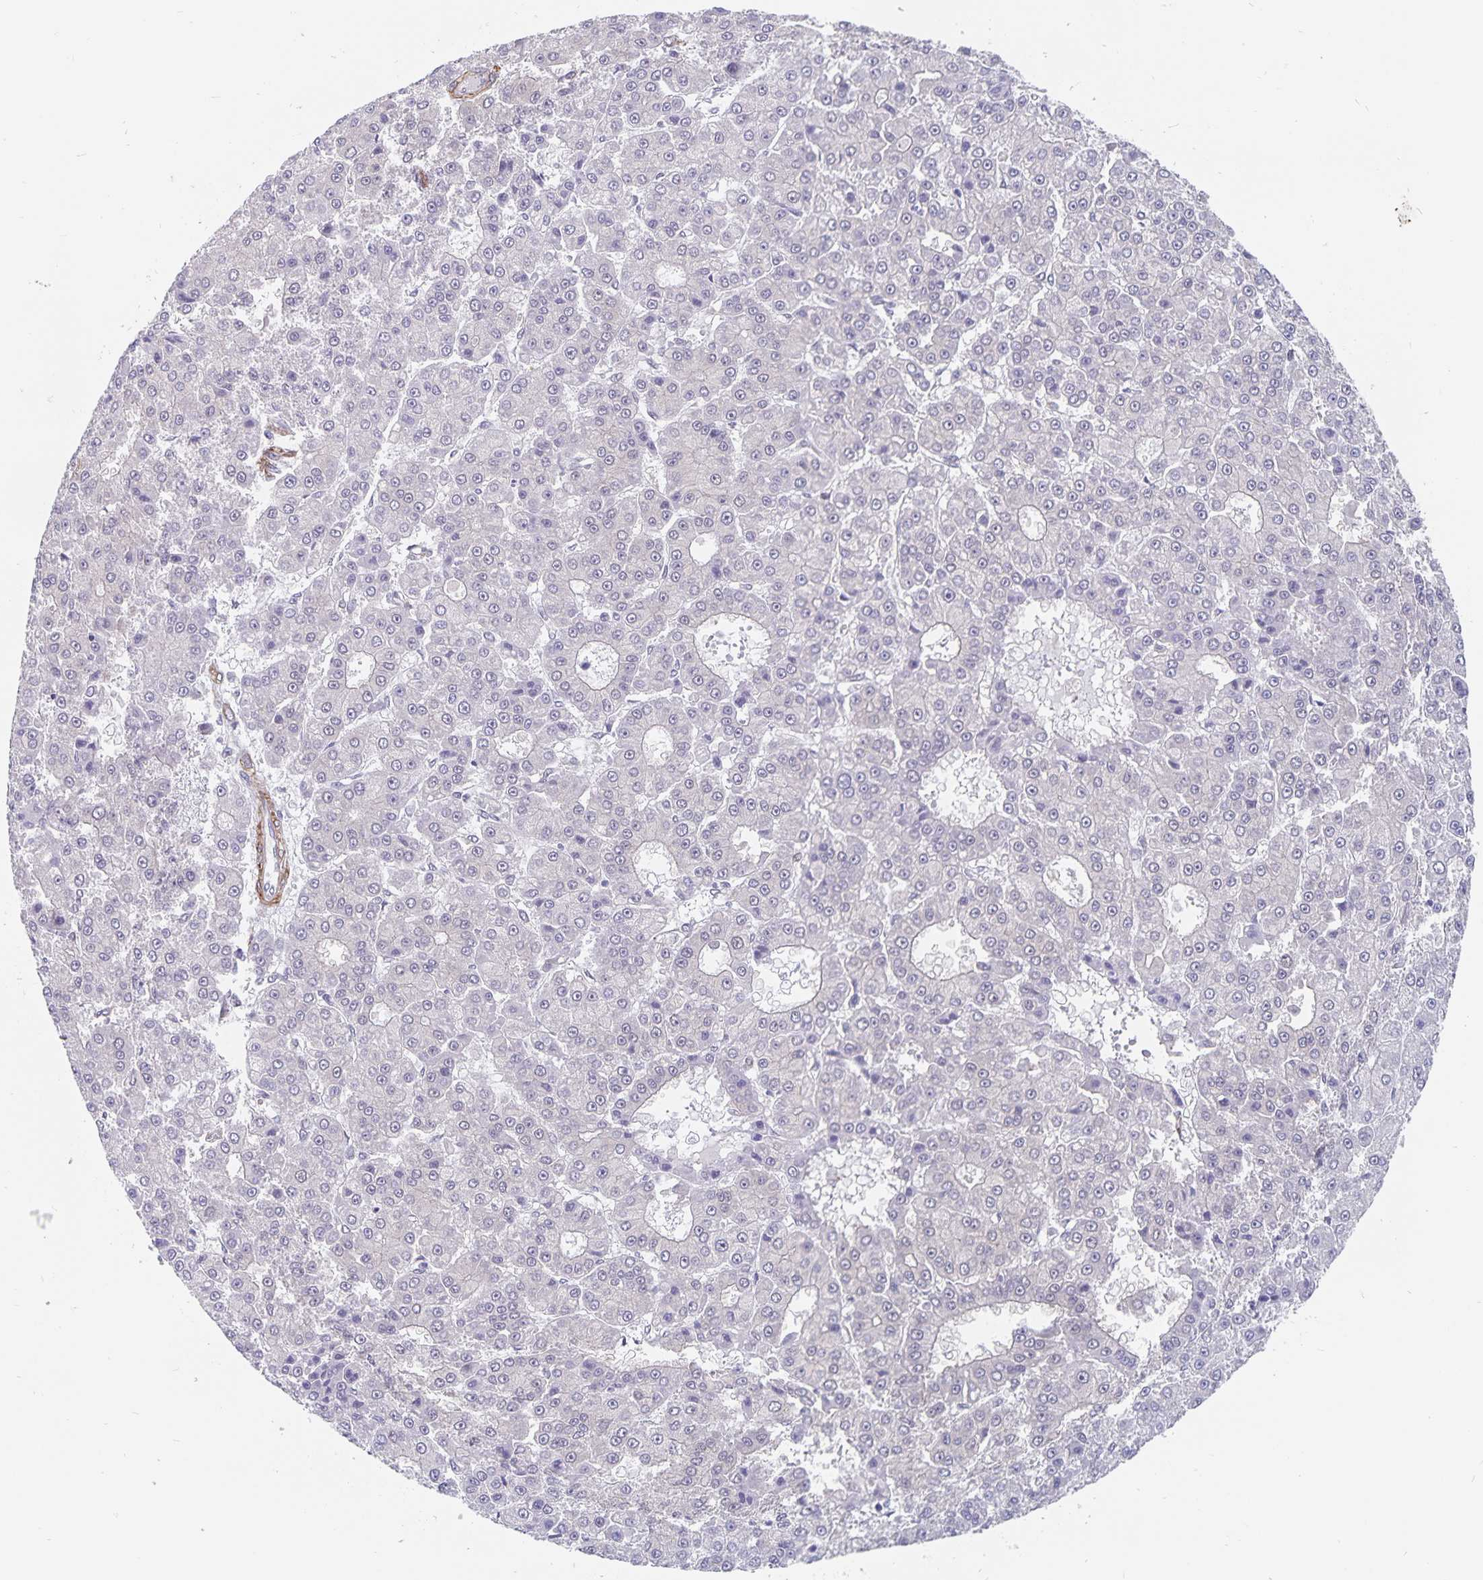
{"staining": {"intensity": "negative", "quantity": "none", "location": "none"}, "tissue": "liver cancer", "cell_type": "Tumor cells", "image_type": "cancer", "snomed": [{"axis": "morphology", "description": "Carcinoma, Hepatocellular, NOS"}, {"axis": "topography", "description": "Liver"}], "caption": "Tumor cells are negative for brown protein staining in liver cancer (hepatocellular carcinoma). (Stains: DAB (3,3'-diaminobenzidine) immunohistochemistry with hematoxylin counter stain, Microscopy: brightfield microscopy at high magnification).", "gene": "BAG6", "patient": {"sex": "male", "age": 70}}